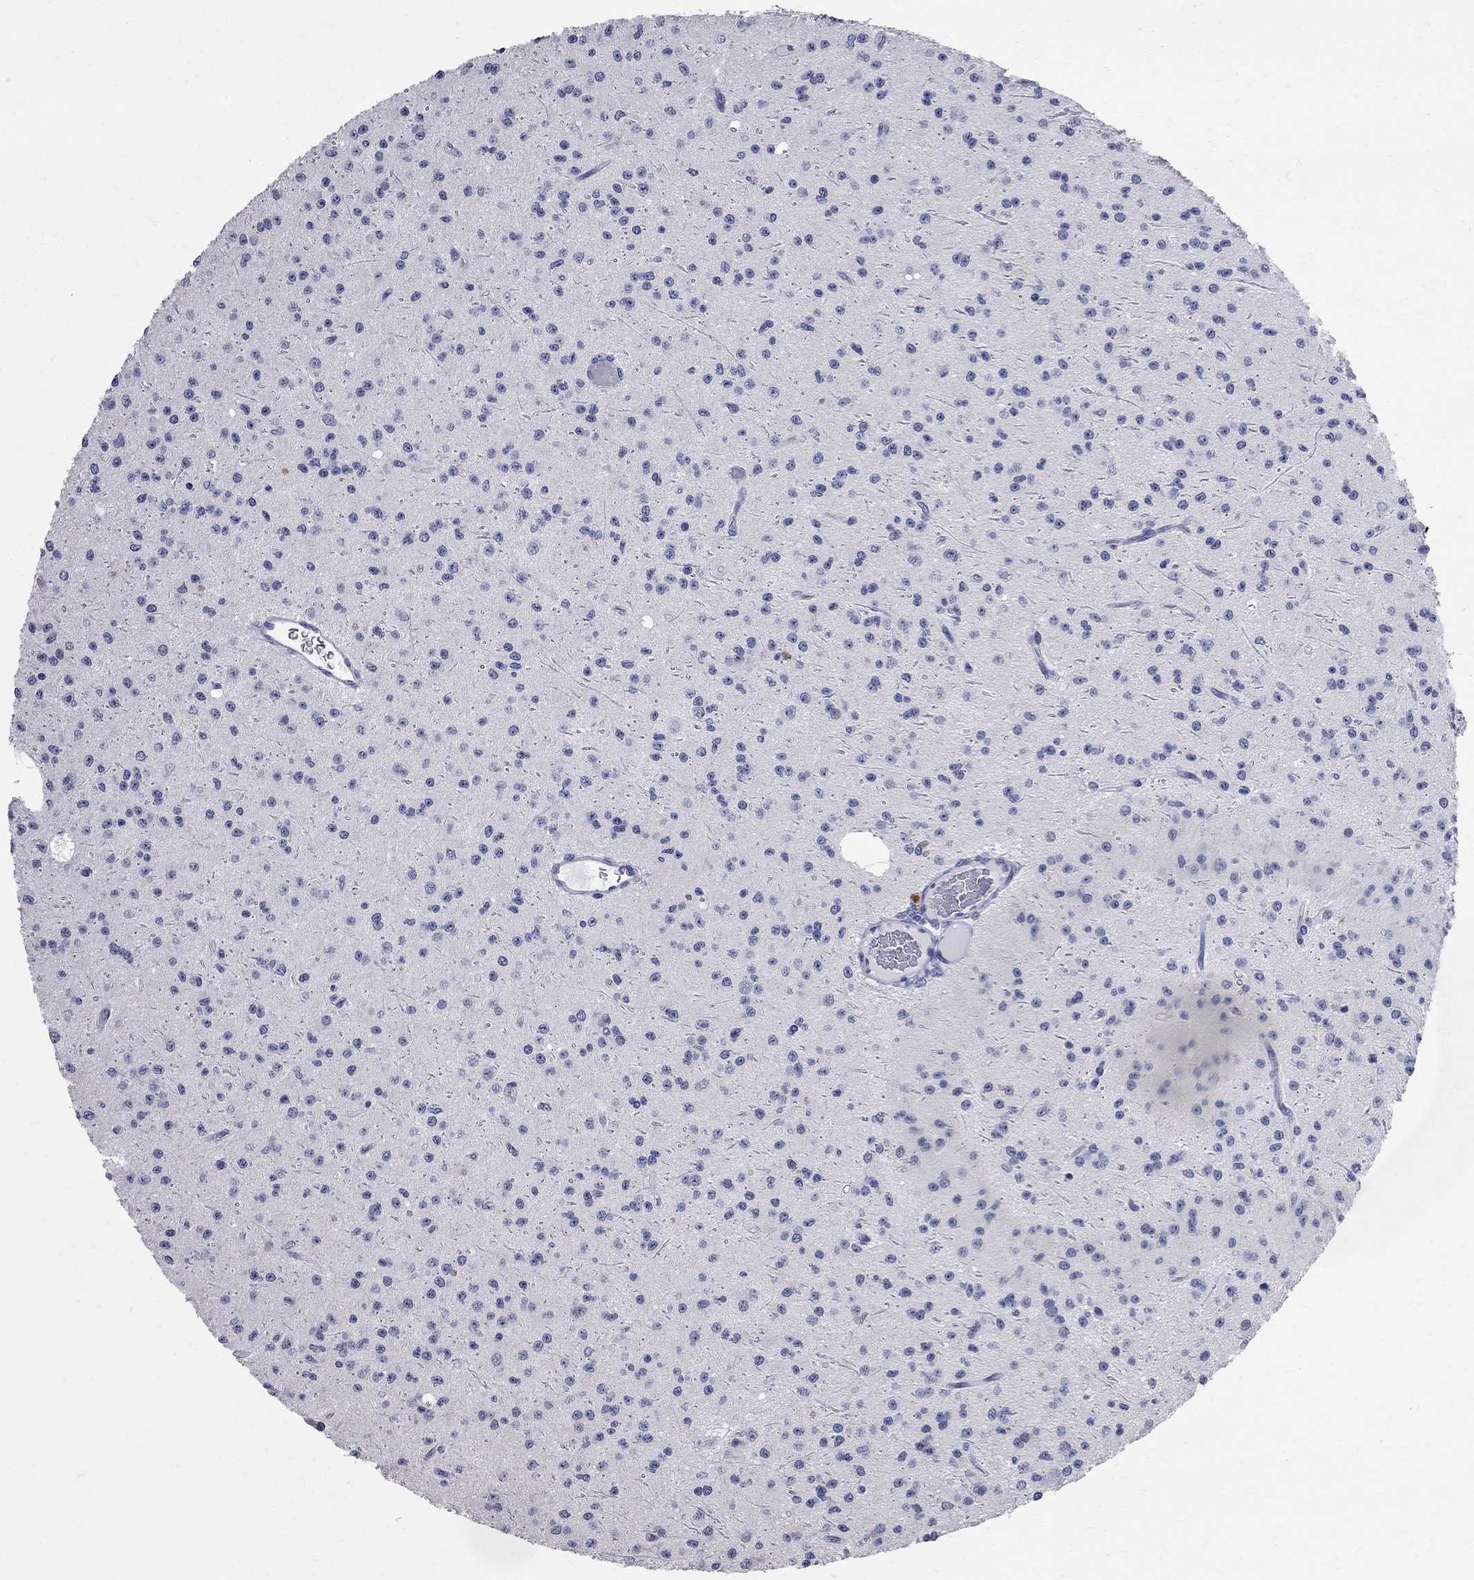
{"staining": {"intensity": "negative", "quantity": "none", "location": "none"}, "tissue": "glioma", "cell_type": "Tumor cells", "image_type": "cancer", "snomed": [{"axis": "morphology", "description": "Glioma, malignant, Low grade"}, {"axis": "topography", "description": "Brain"}], "caption": "The photomicrograph shows no staining of tumor cells in low-grade glioma (malignant). (Immunohistochemistry, brightfield microscopy, high magnification).", "gene": "BPIFB1", "patient": {"sex": "male", "age": 27}}